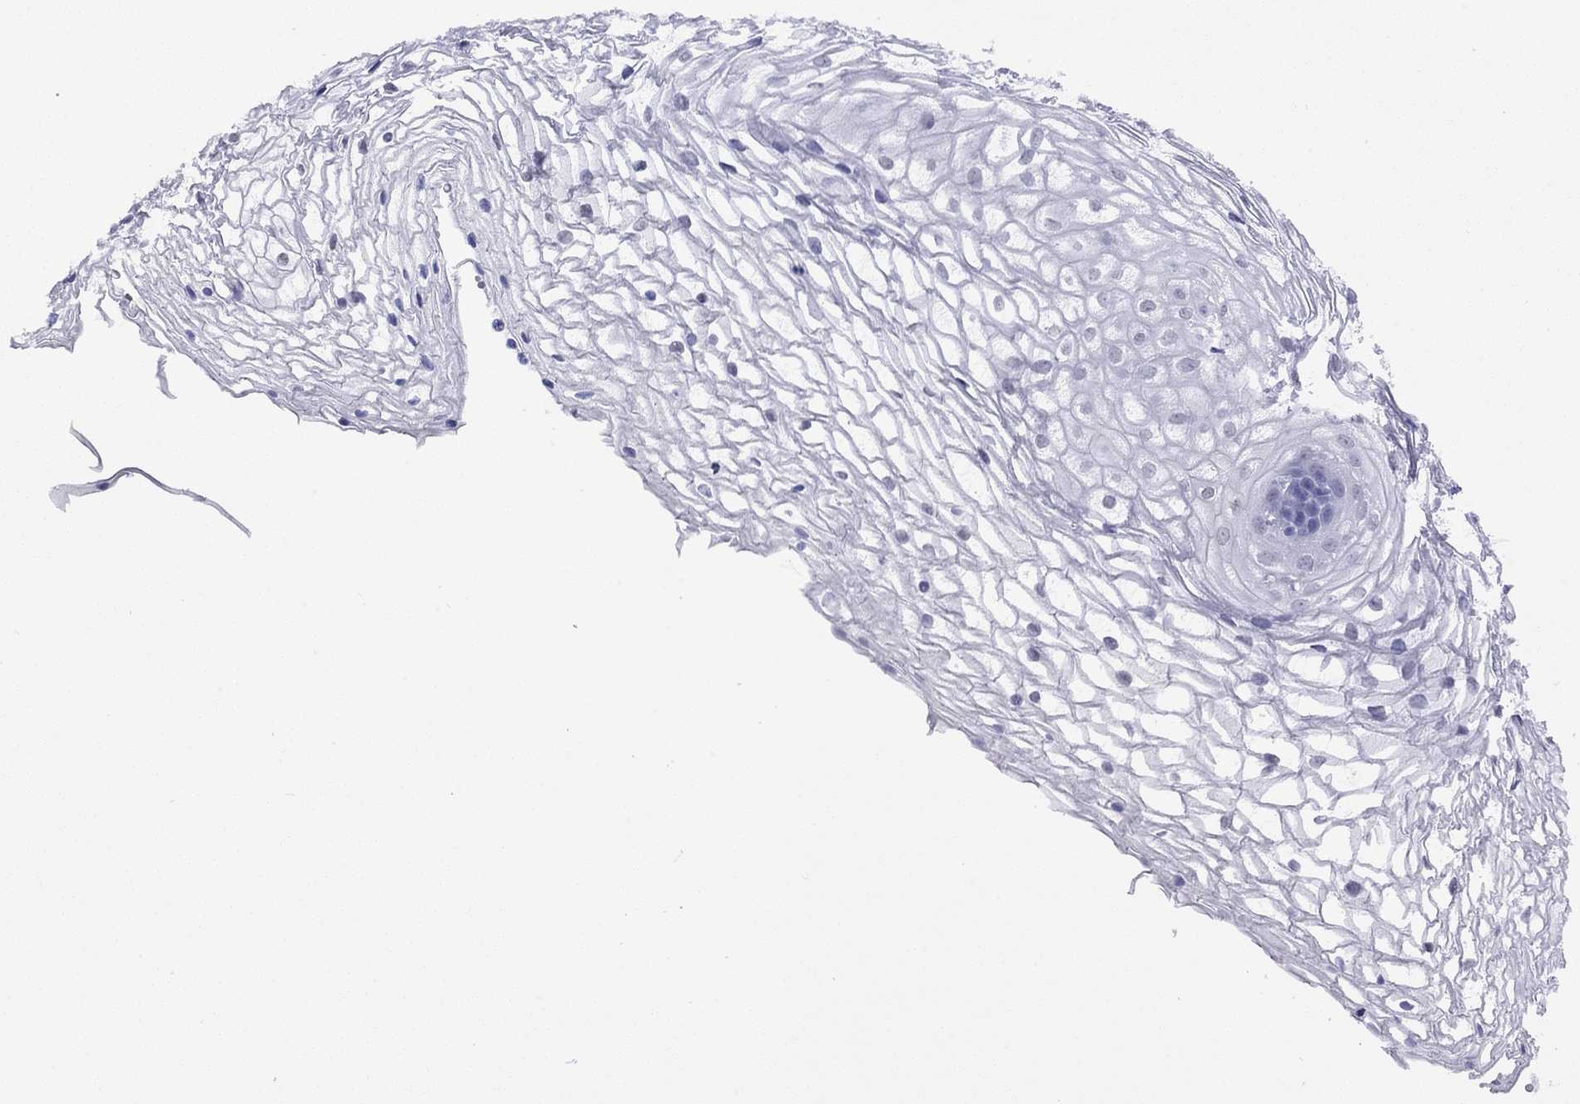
{"staining": {"intensity": "negative", "quantity": "none", "location": "none"}, "tissue": "vagina", "cell_type": "Squamous epithelial cells", "image_type": "normal", "snomed": [{"axis": "morphology", "description": "Normal tissue, NOS"}, {"axis": "topography", "description": "Vagina"}], "caption": "A high-resolution image shows immunohistochemistry staining of unremarkable vagina, which displays no significant expression in squamous epithelial cells.", "gene": "SLC30A8", "patient": {"sex": "female", "age": 34}}